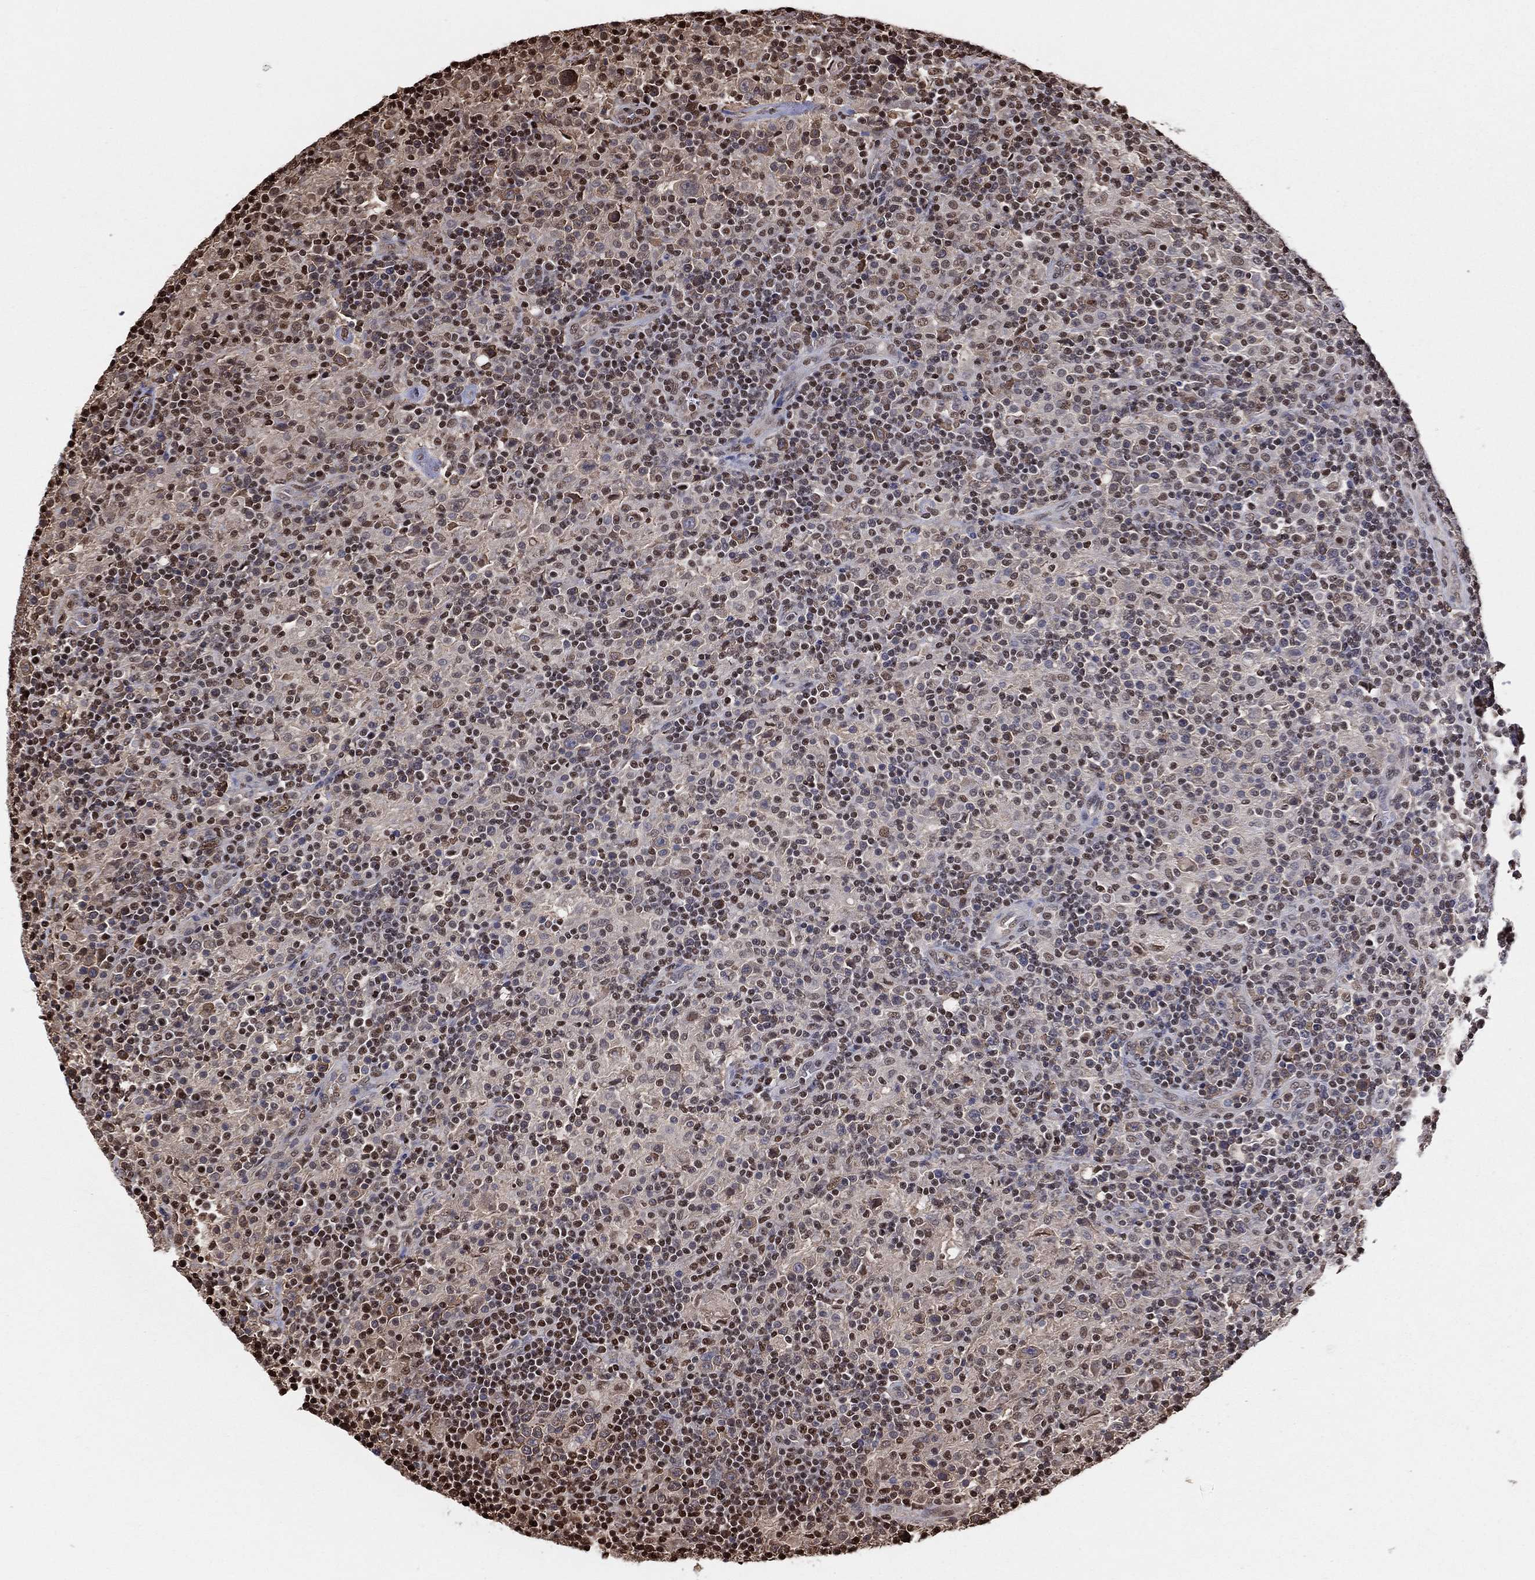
{"staining": {"intensity": "moderate", "quantity": "25%-75%", "location": "cytoplasmic/membranous"}, "tissue": "lymphoma", "cell_type": "Tumor cells", "image_type": "cancer", "snomed": [{"axis": "morphology", "description": "Hodgkin's disease, NOS"}, {"axis": "topography", "description": "Lymph node"}], "caption": "A medium amount of moderate cytoplasmic/membranous expression is present in about 25%-75% of tumor cells in Hodgkin's disease tissue.", "gene": "GAPDH", "patient": {"sex": "male", "age": 70}}